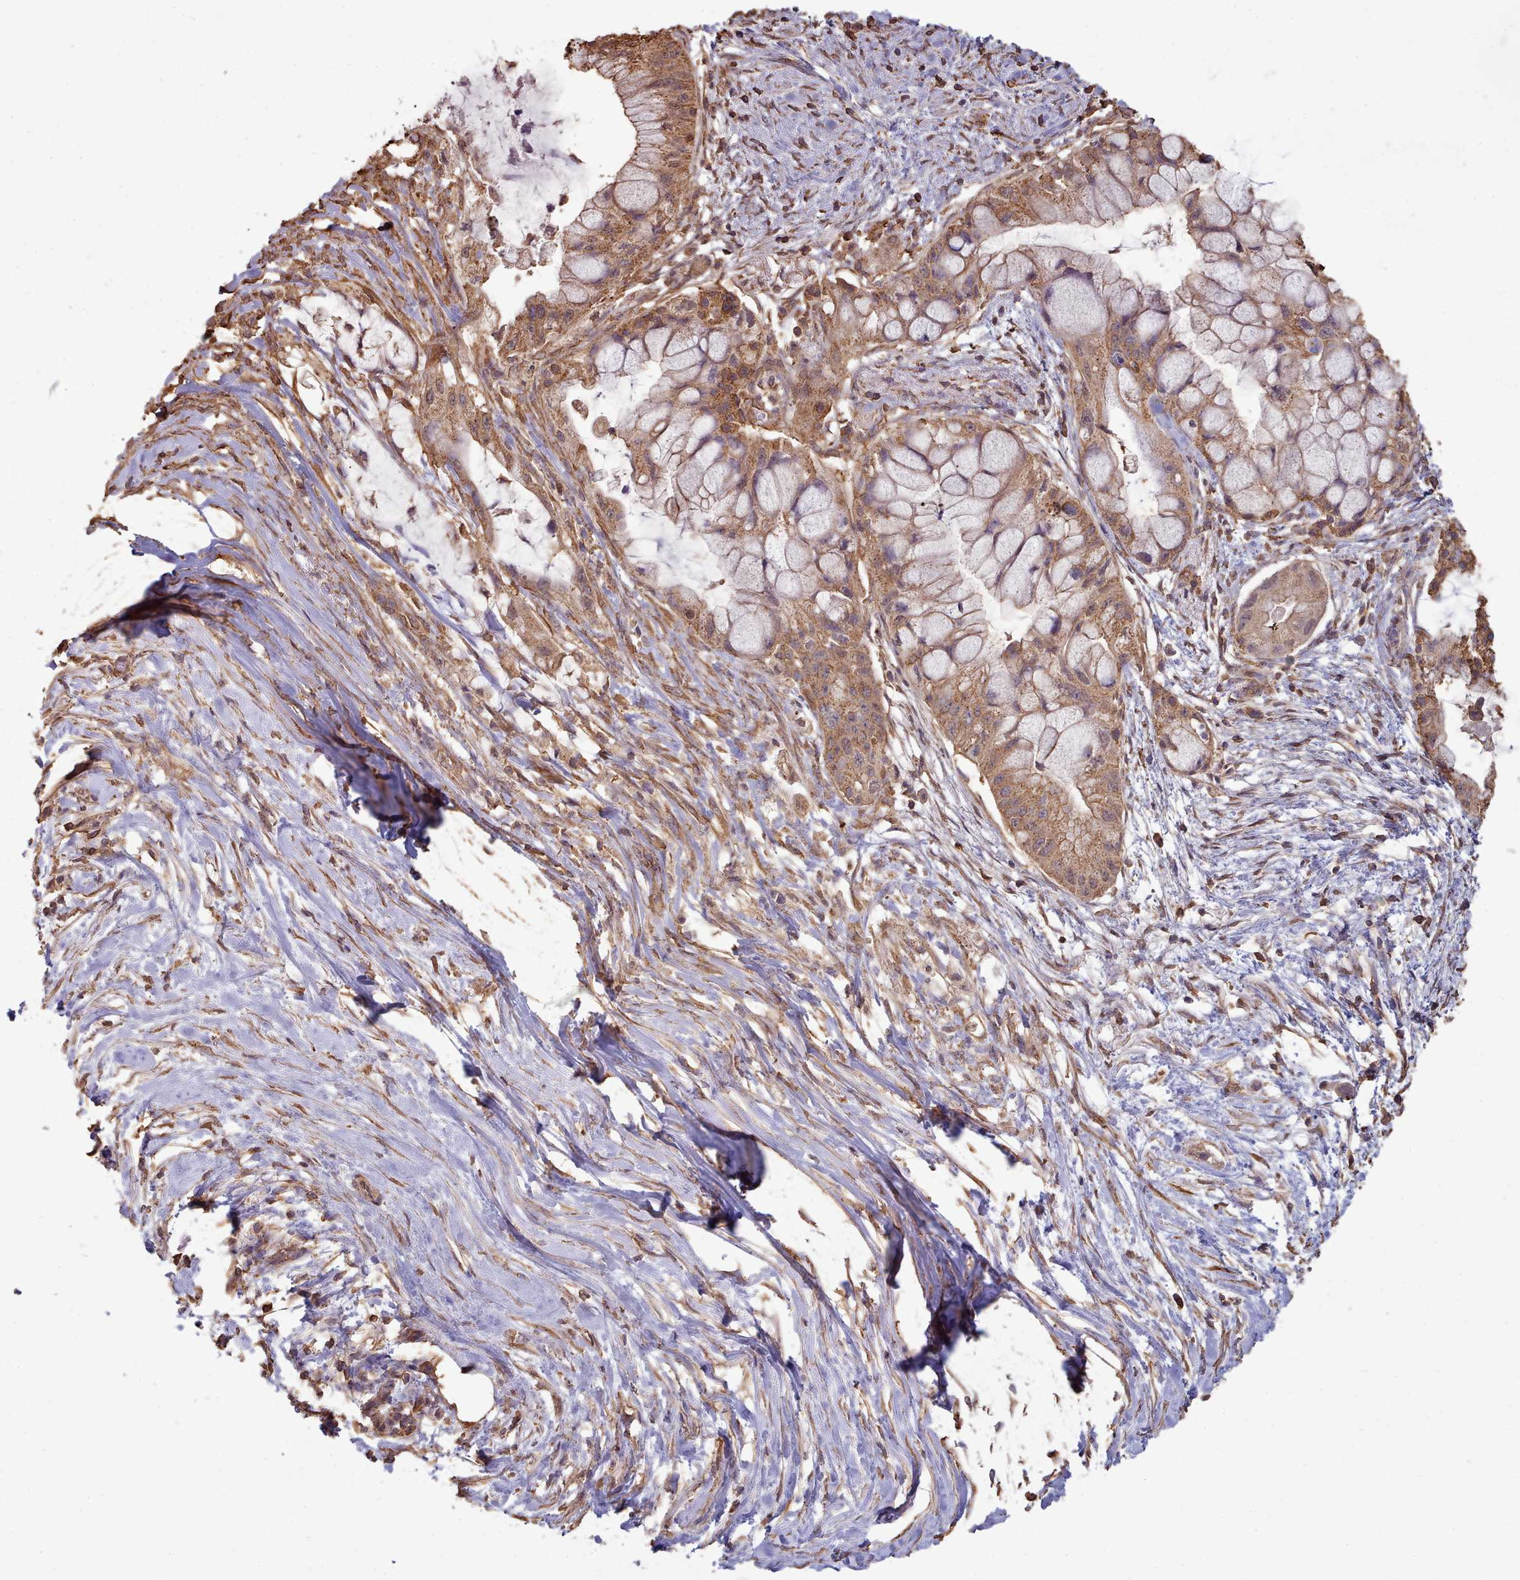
{"staining": {"intensity": "moderate", "quantity": ">75%", "location": "cytoplasmic/membranous"}, "tissue": "pancreatic cancer", "cell_type": "Tumor cells", "image_type": "cancer", "snomed": [{"axis": "morphology", "description": "Adenocarcinoma, NOS"}, {"axis": "topography", "description": "Pancreas"}], "caption": "Human pancreatic adenocarcinoma stained with a brown dye shows moderate cytoplasmic/membranous positive staining in about >75% of tumor cells.", "gene": "METRN", "patient": {"sex": "male", "age": 48}}